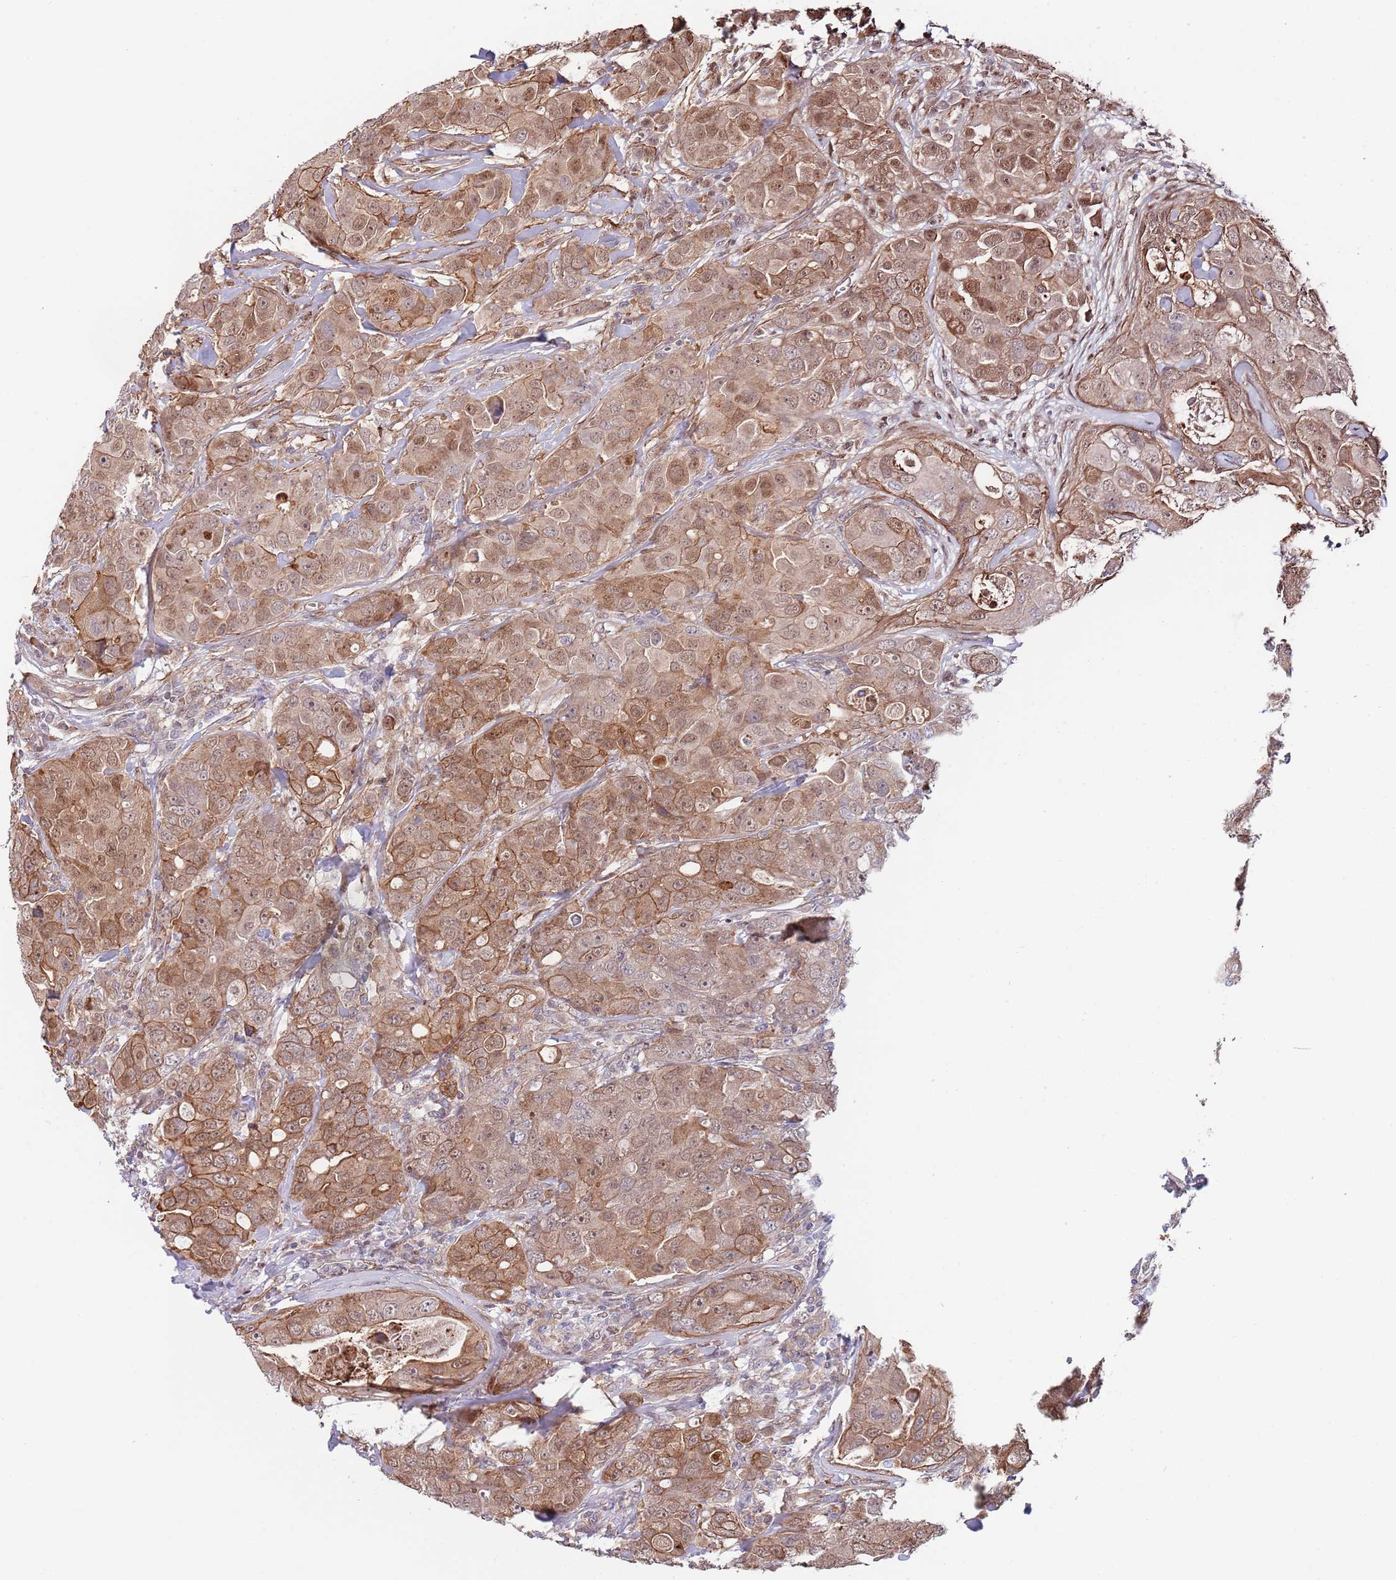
{"staining": {"intensity": "moderate", "quantity": ">75%", "location": "cytoplasmic/membranous,nuclear"}, "tissue": "breast cancer", "cell_type": "Tumor cells", "image_type": "cancer", "snomed": [{"axis": "morphology", "description": "Duct carcinoma"}, {"axis": "topography", "description": "Breast"}], "caption": "This image demonstrates immunohistochemistry staining of breast cancer (infiltrating ductal carcinoma), with medium moderate cytoplasmic/membranous and nuclear staining in about >75% of tumor cells.", "gene": "BPNT1", "patient": {"sex": "female", "age": 43}}